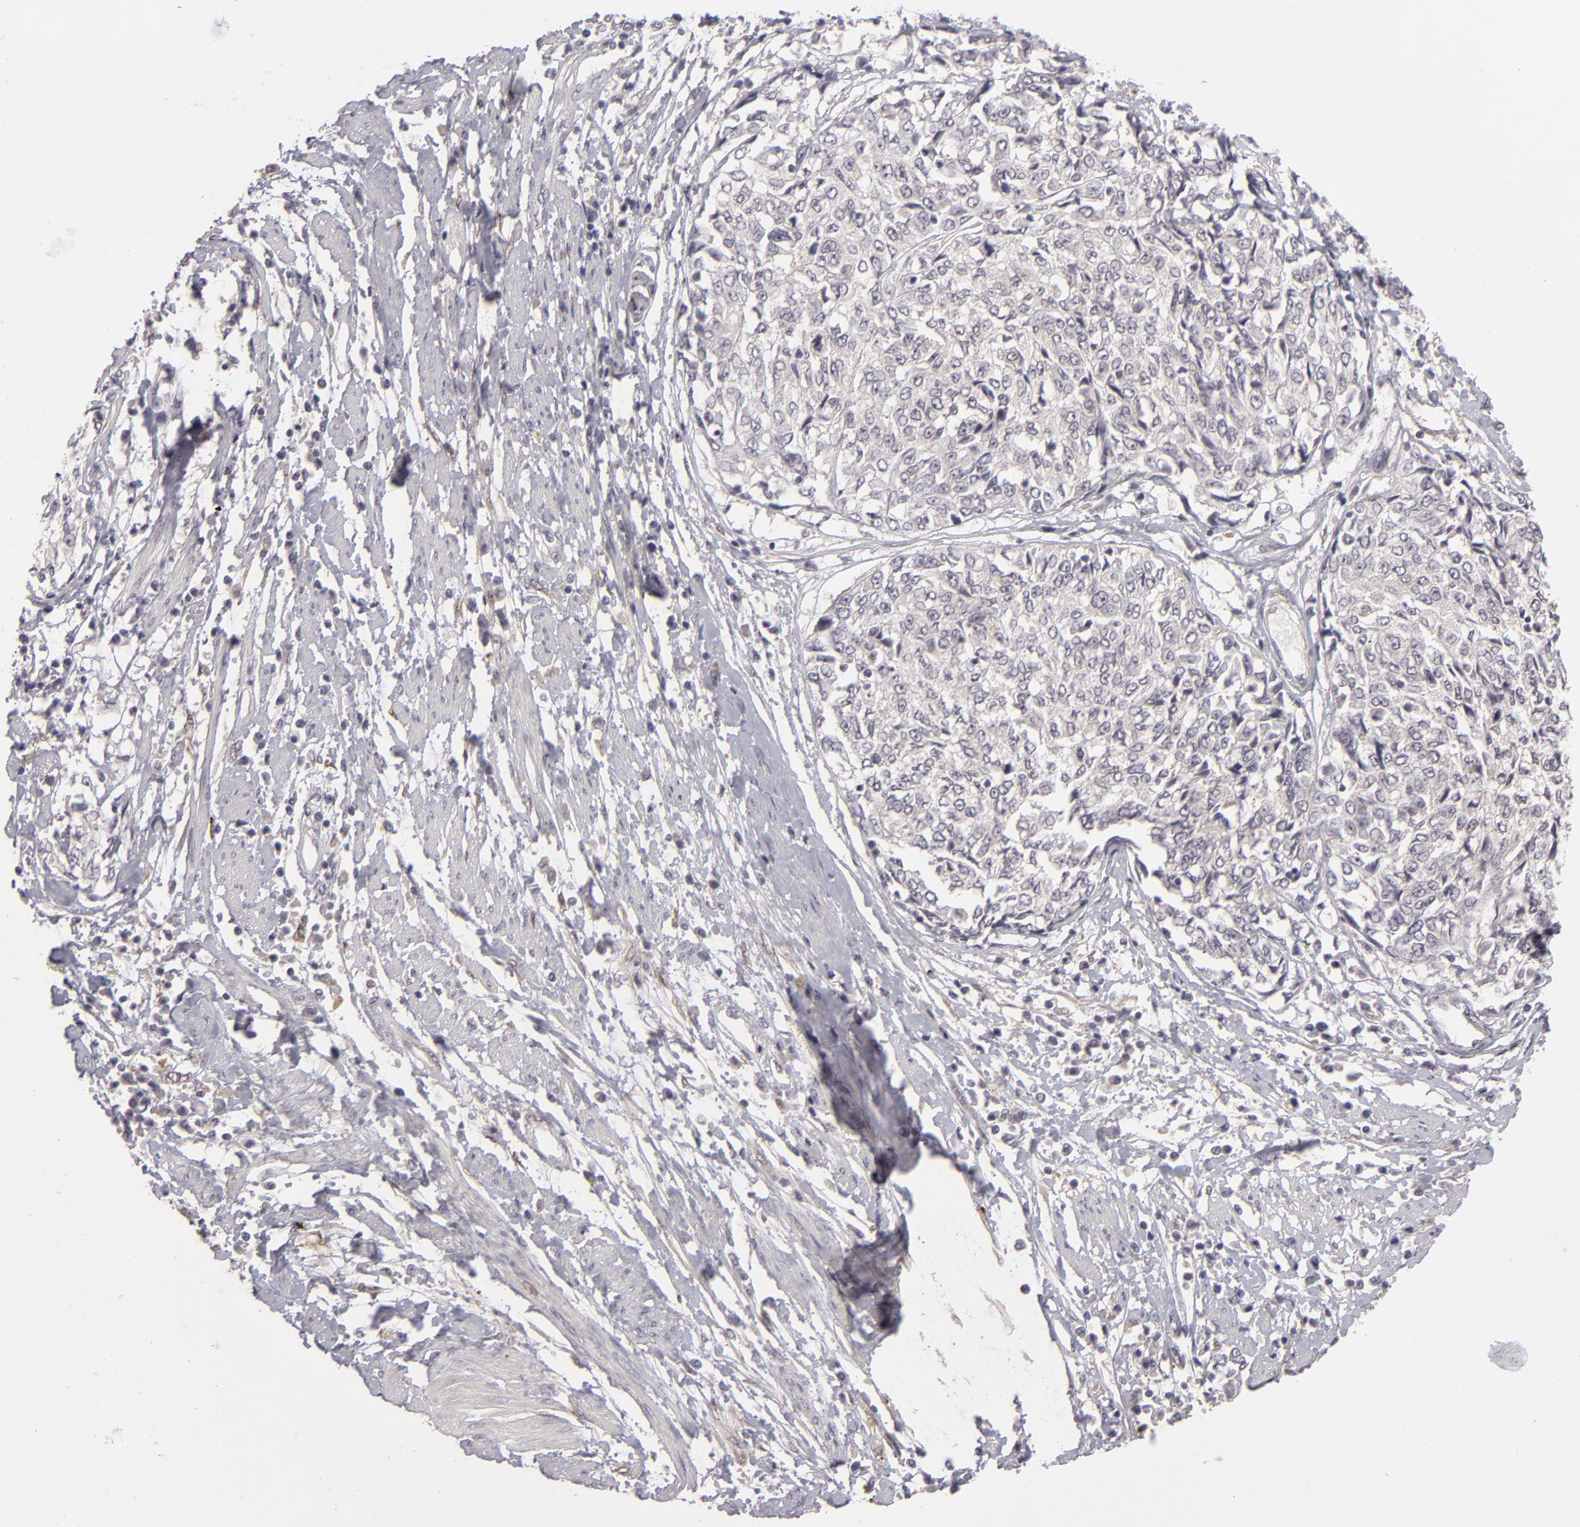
{"staining": {"intensity": "negative", "quantity": "none", "location": "none"}, "tissue": "cervical cancer", "cell_type": "Tumor cells", "image_type": "cancer", "snomed": [{"axis": "morphology", "description": "Squamous cell carcinoma, NOS"}, {"axis": "topography", "description": "Cervix"}], "caption": "Image shows no protein staining in tumor cells of cervical squamous cell carcinoma tissue.", "gene": "EFS", "patient": {"sex": "female", "age": 57}}